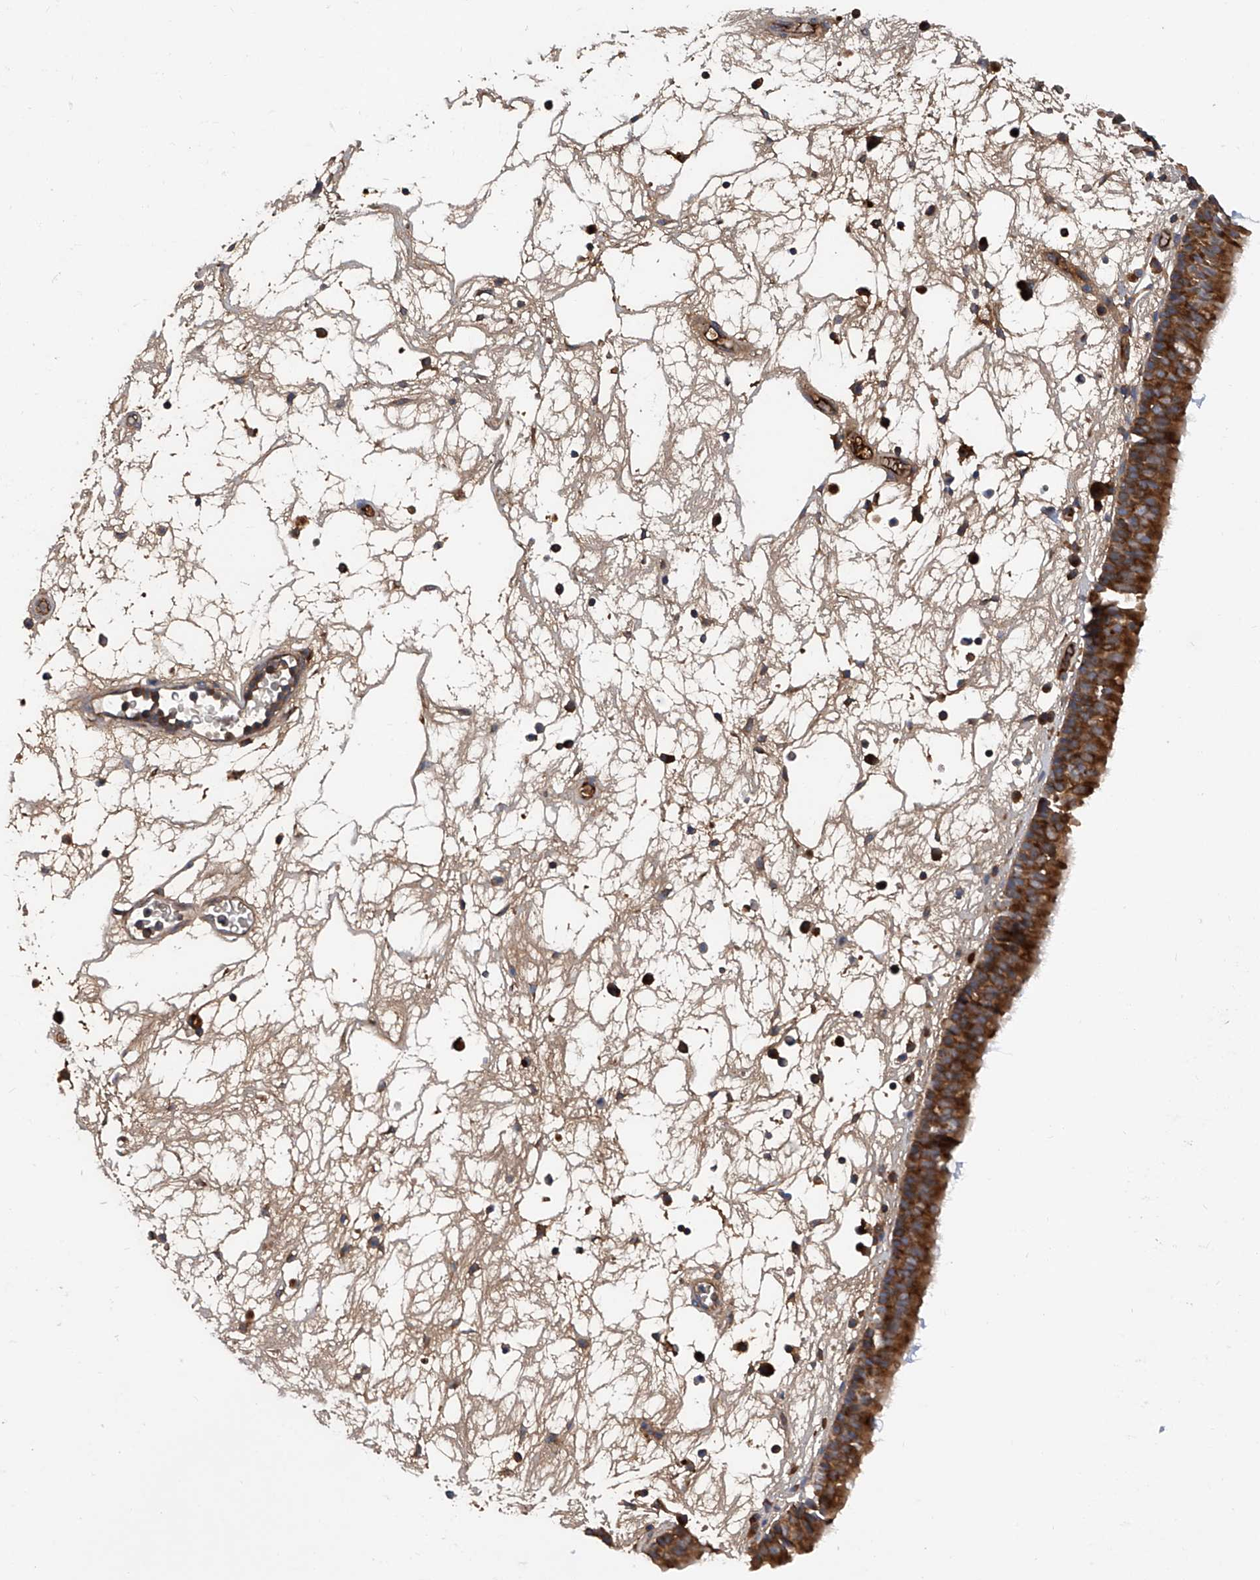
{"staining": {"intensity": "strong", "quantity": ">75%", "location": "cytoplasmic/membranous"}, "tissue": "nasopharynx", "cell_type": "Respiratory epithelial cells", "image_type": "normal", "snomed": [{"axis": "morphology", "description": "Normal tissue, NOS"}, {"axis": "morphology", "description": "Inflammation, NOS"}, {"axis": "morphology", "description": "Malignant melanoma, Metastatic site"}, {"axis": "topography", "description": "Nasopharynx"}], "caption": "DAB (3,3'-diaminobenzidine) immunohistochemical staining of unremarkable human nasopharynx demonstrates strong cytoplasmic/membranous protein staining in about >75% of respiratory epithelial cells.", "gene": "ASCC3", "patient": {"sex": "male", "age": 70}}